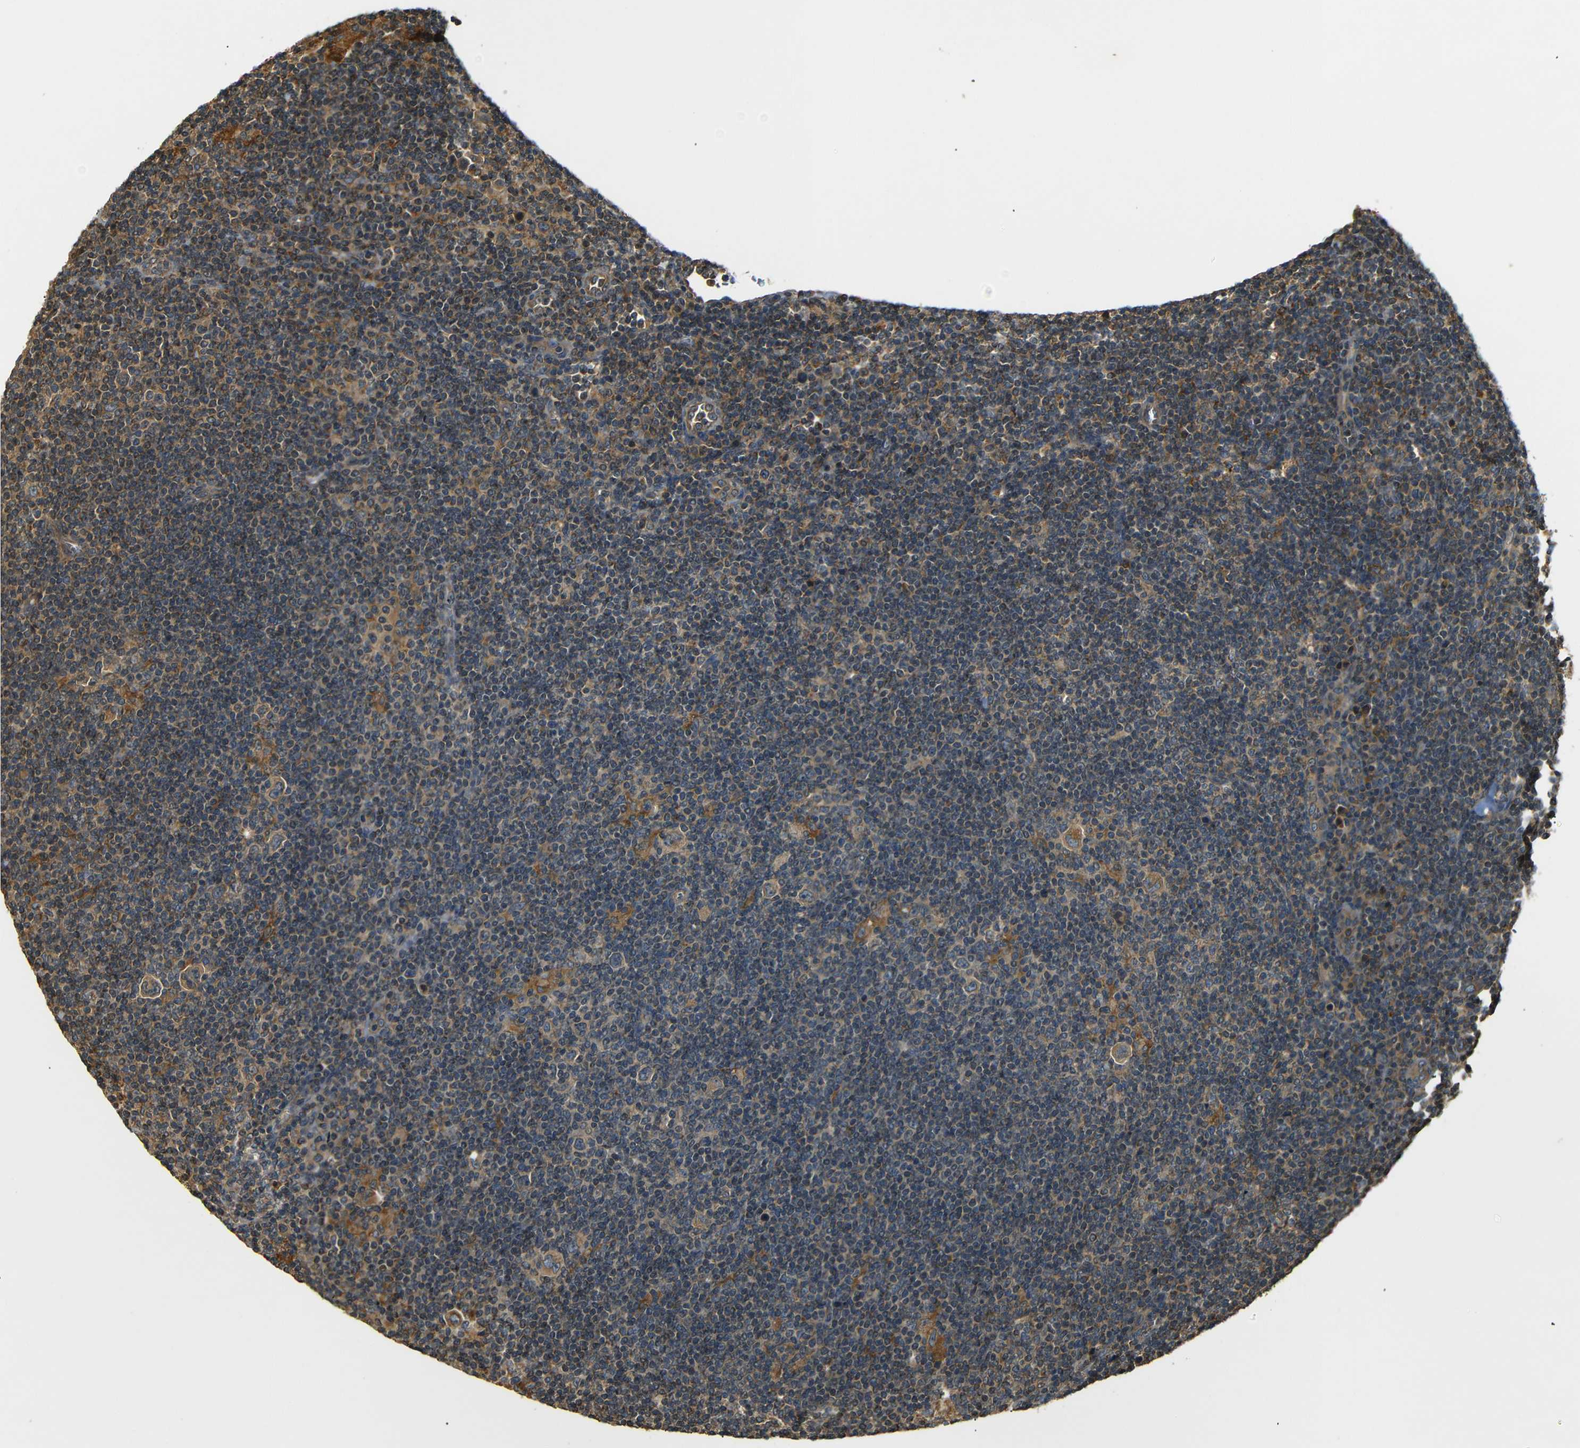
{"staining": {"intensity": "moderate", "quantity": ">75%", "location": "cytoplasmic/membranous"}, "tissue": "lymphoma", "cell_type": "Tumor cells", "image_type": "cancer", "snomed": [{"axis": "morphology", "description": "Hodgkin's disease, NOS"}, {"axis": "topography", "description": "Lymph node"}], "caption": "Hodgkin's disease stained for a protein (brown) displays moderate cytoplasmic/membranous positive positivity in approximately >75% of tumor cells.", "gene": "TANK", "patient": {"sex": "female", "age": 57}}